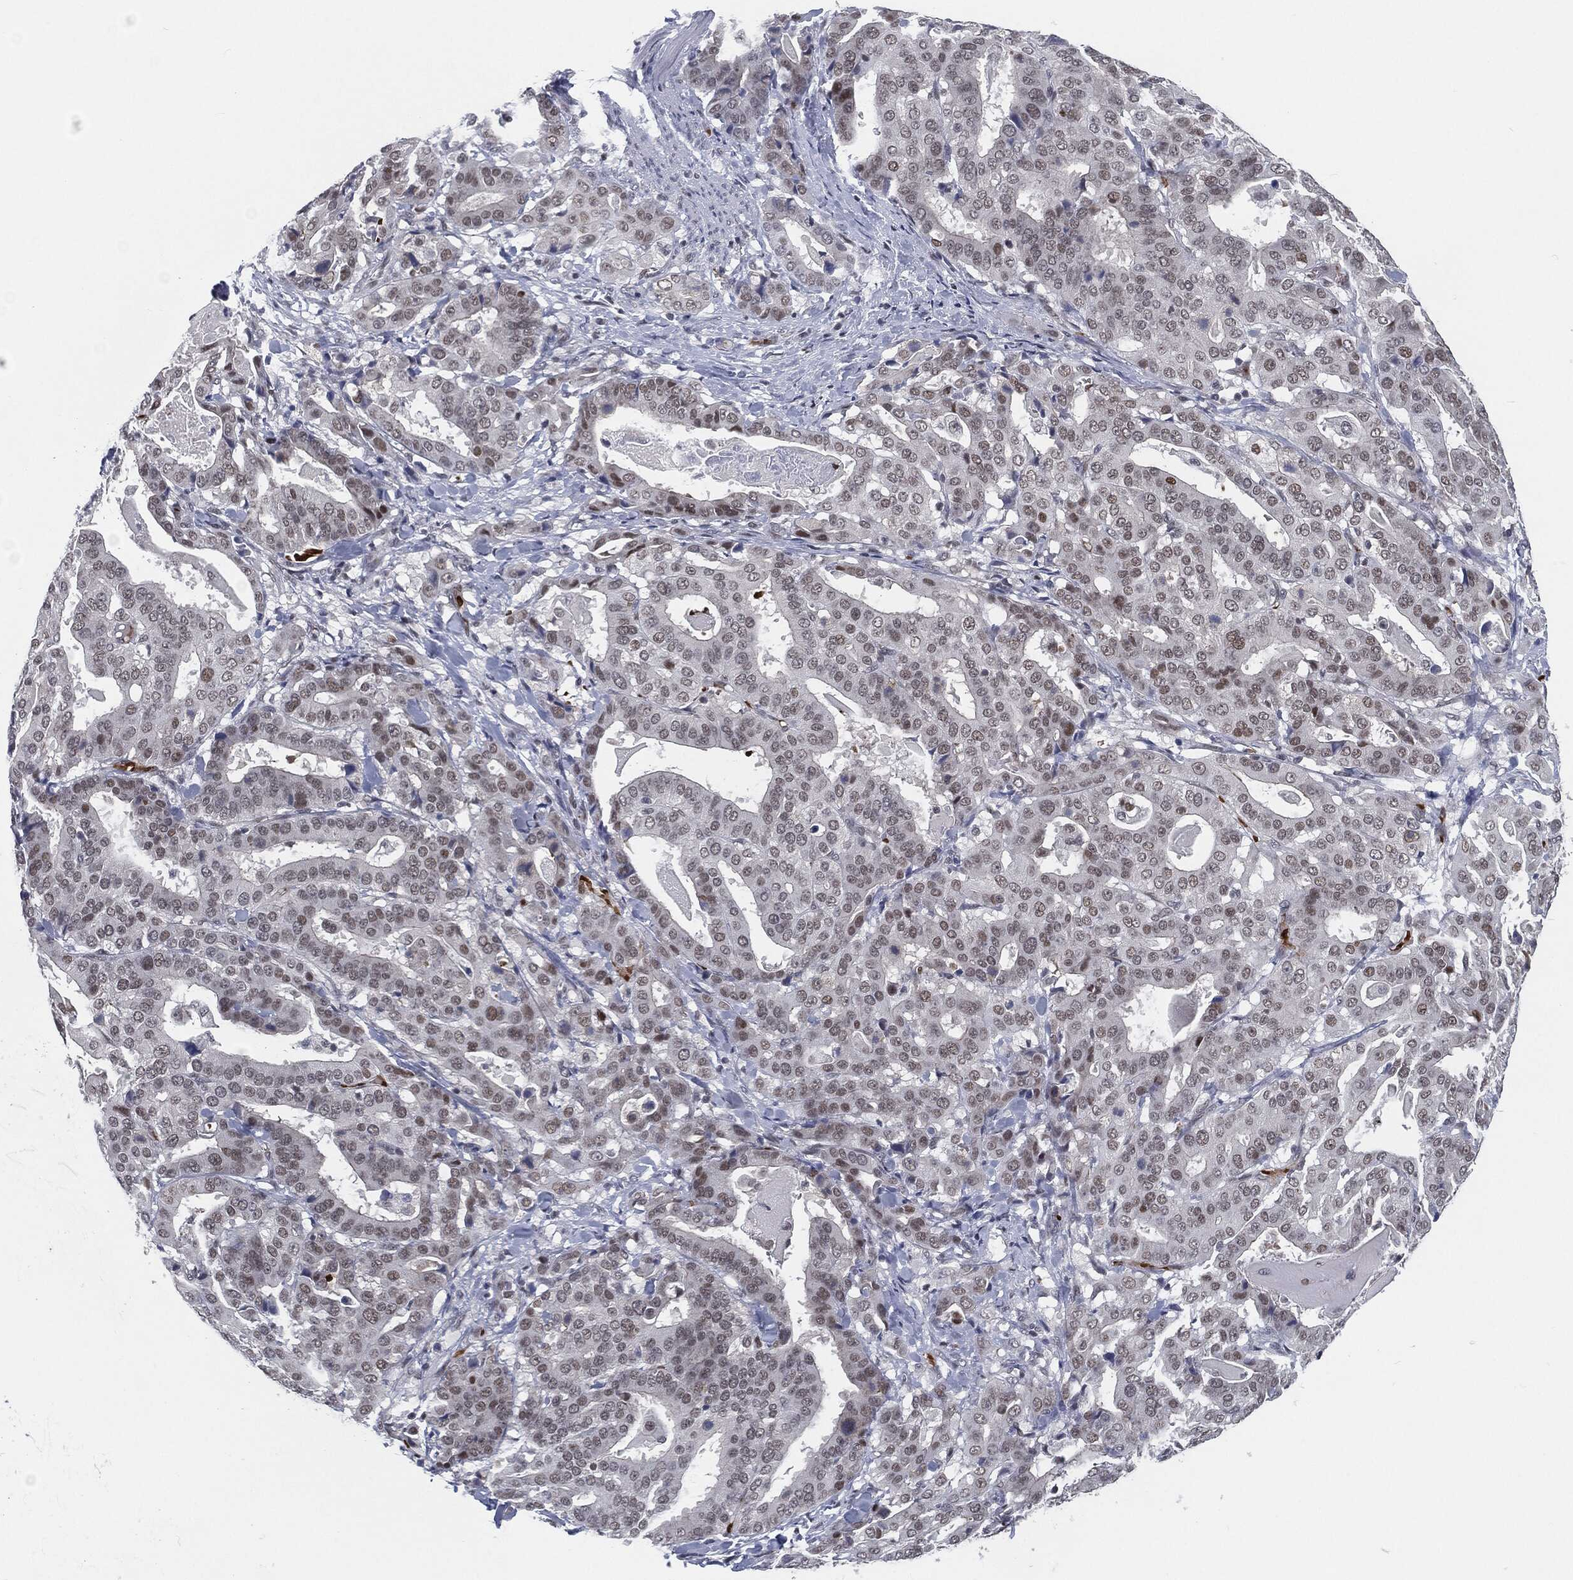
{"staining": {"intensity": "moderate", "quantity": "<25%", "location": "nuclear"}, "tissue": "stomach cancer", "cell_type": "Tumor cells", "image_type": "cancer", "snomed": [{"axis": "morphology", "description": "Adenocarcinoma, NOS"}, {"axis": "topography", "description": "Stomach"}], "caption": "Immunohistochemical staining of human stomach cancer reveals low levels of moderate nuclear protein expression in about <25% of tumor cells.", "gene": "ANXA1", "patient": {"sex": "male", "age": 48}}